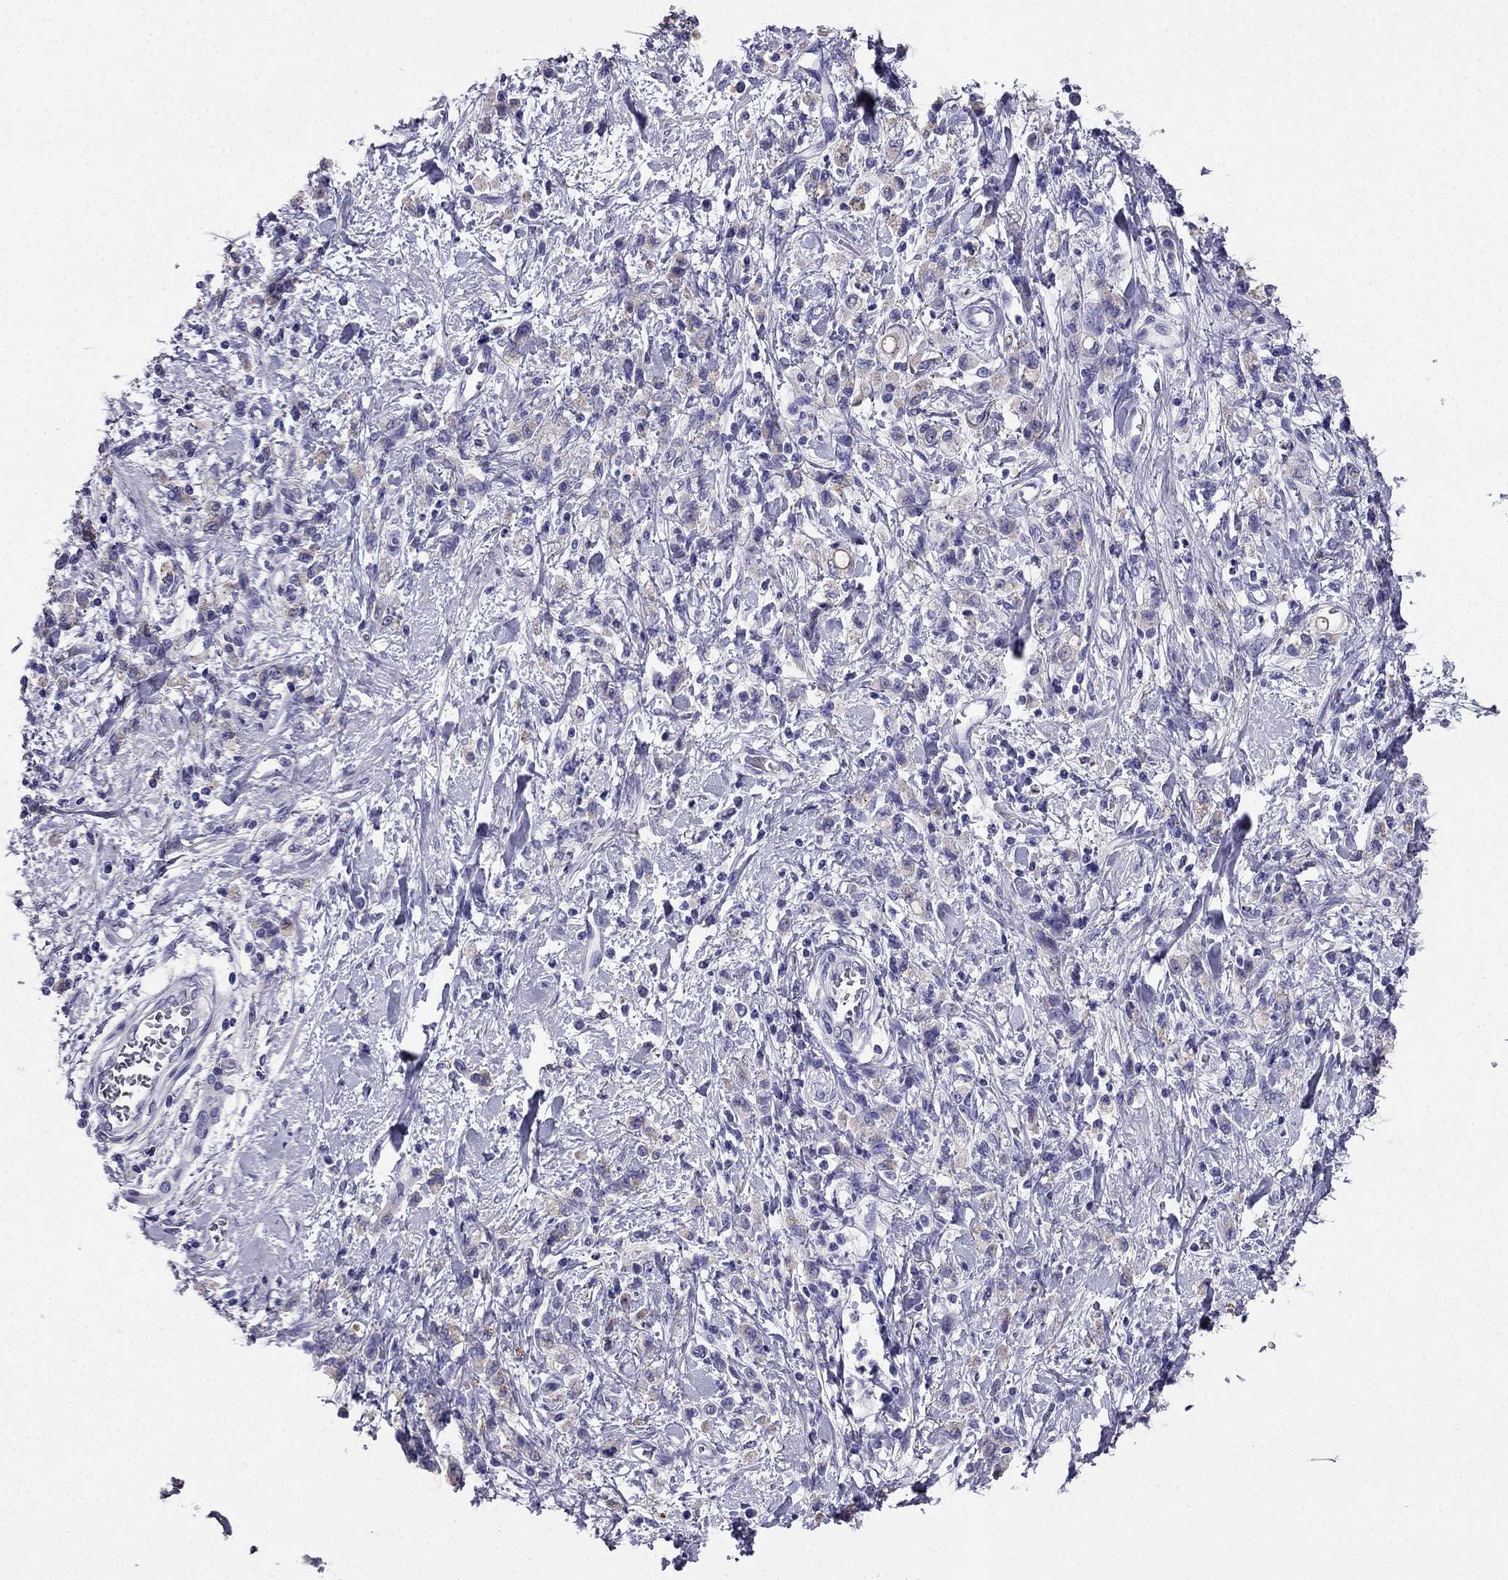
{"staining": {"intensity": "negative", "quantity": "none", "location": "none"}, "tissue": "stomach cancer", "cell_type": "Tumor cells", "image_type": "cancer", "snomed": [{"axis": "morphology", "description": "Adenocarcinoma, NOS"}, {"axis": "topography", "description": "Stomach"}], "caption": "Immunohistochemistry of human adenocarcinoma (stomach) demonstrates no positivity in tumor cells.", "gene": "PTH", "patient": {"sex": "male", "age": 77}}